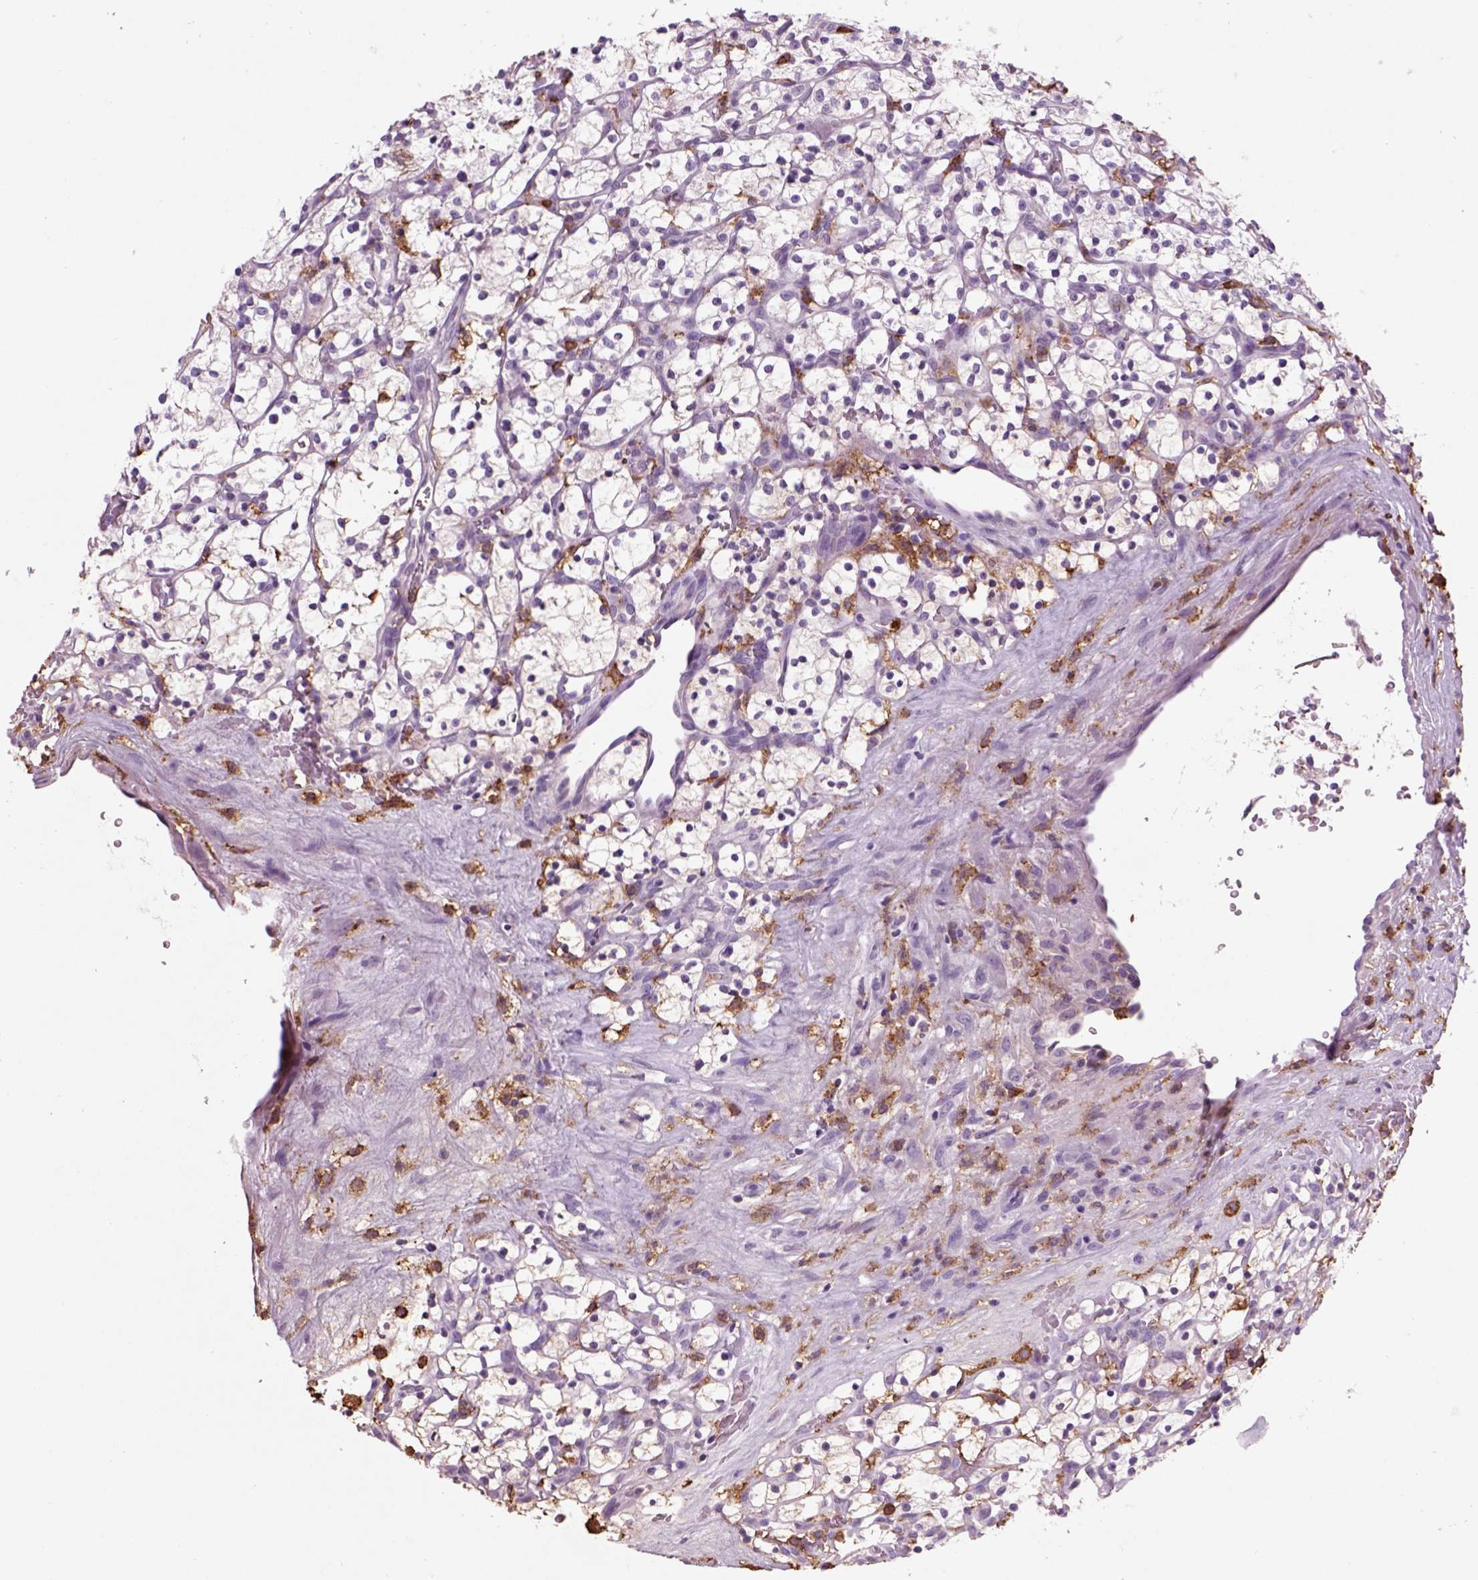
{"staining": {"intensity": "negative", "quantity": "none", "location": "none"}, "tissue": "renal cancer", "cell_type": "Tumor cells", "image_type": "cancer", "snomed": [{"axis": "morphology", "description": "Adenocarcinoma, NOS"}, {"axis": "topography", "description": "Kidney"}], "caption": "DAB immunohistochemical staining of renal cancer (adenocarcinoma) demonstrates no significant staining in tumor cells.", "gene": "CD14", "patient": {"sex": "female", "age": 64}}